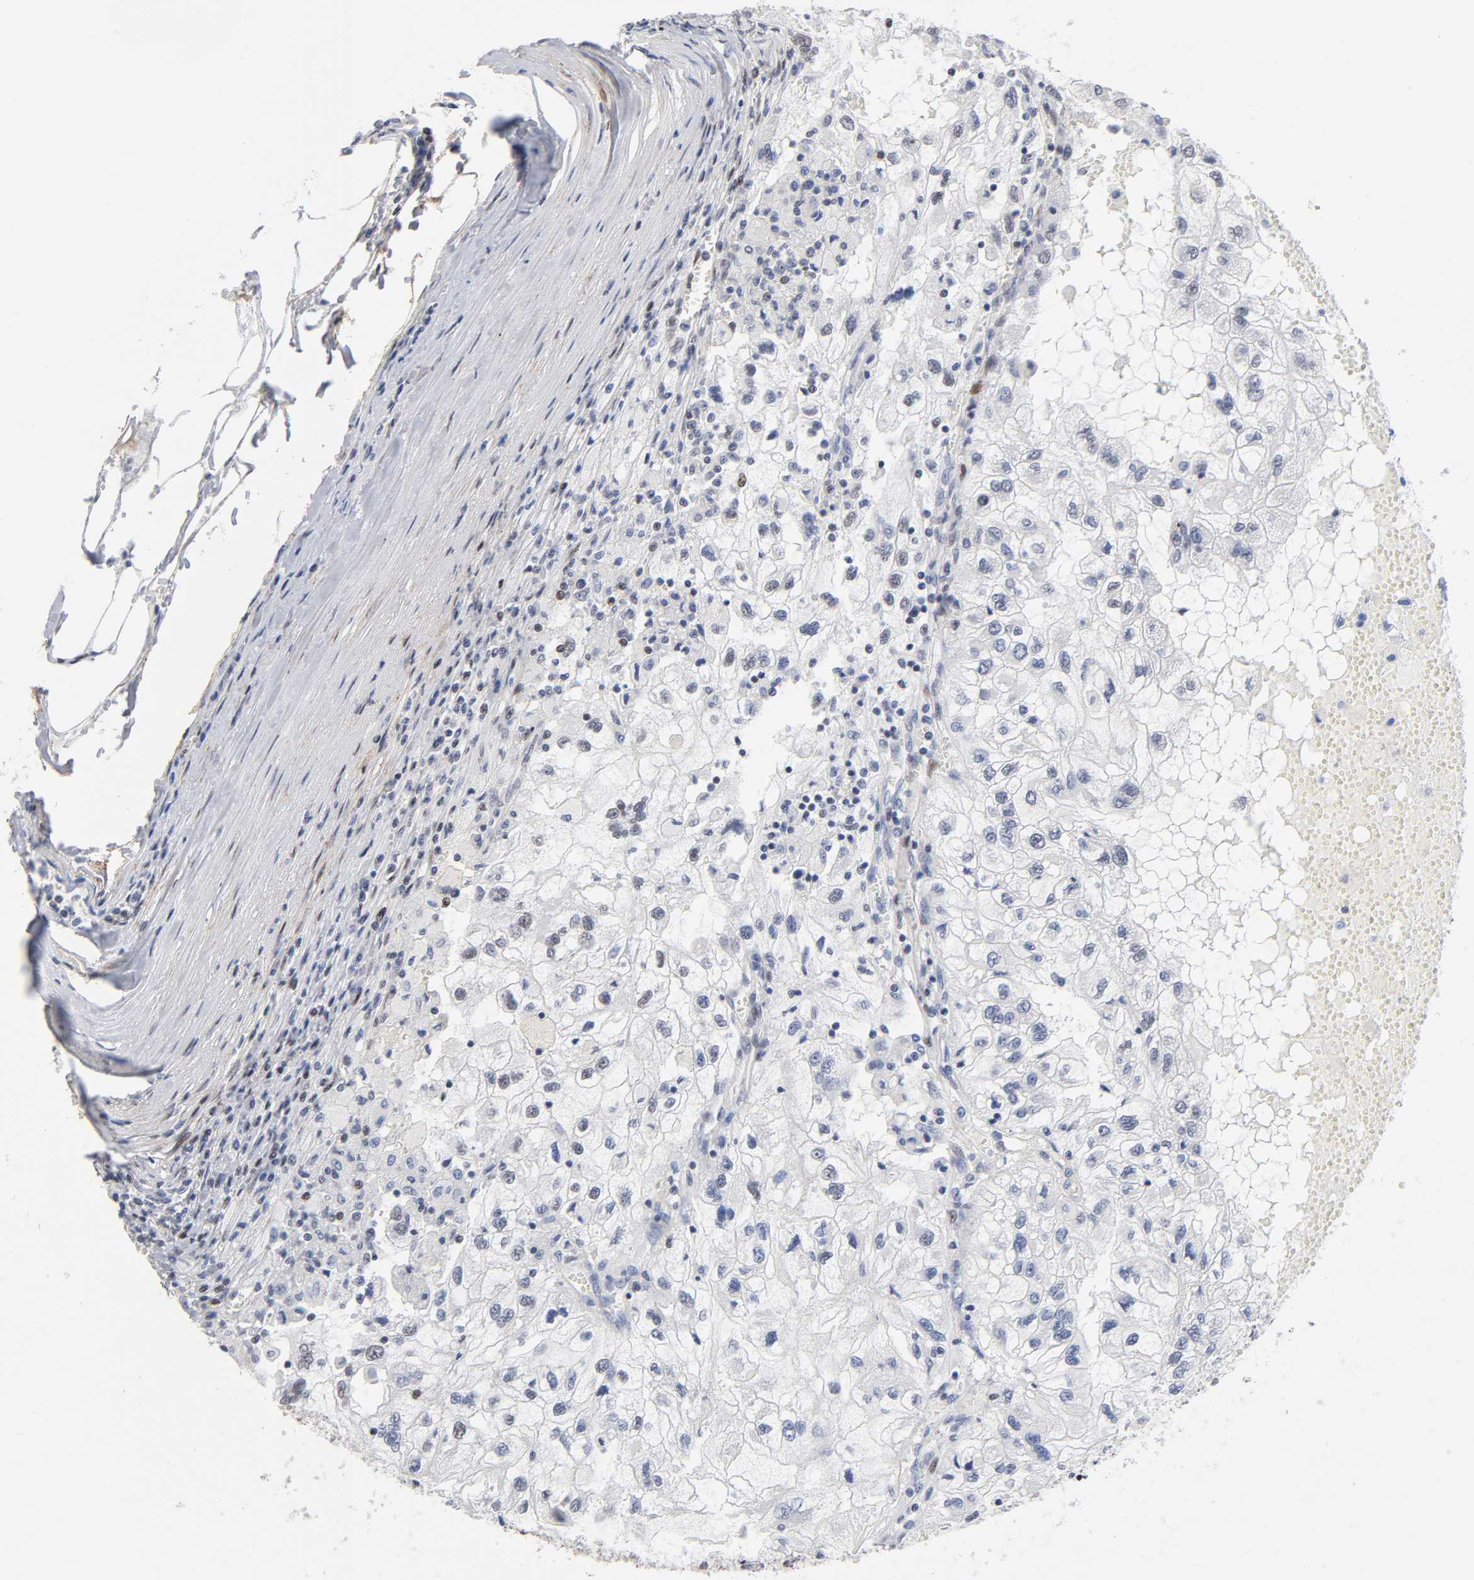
{"staining": {"intensity": "negative", "quantity": "none", "location": "none"}, "tissue": "renal cancer", "cell_type": "Tumor cells", "image_type": "cancer", "snomed": [{"axis": "morphology", "description": "Normal tissue, NOS"}, {"axis": "morphology", "description": "Adenocarcinoma, NOS"}, {"axis": "topography", "description": "Kidney"}], "caption": "An image of renal adenocarcinoma stained for a protein shows no brown staining in tumor cells.", "gene": "STK38", "patient": {"sex": "male", "age": 71}}